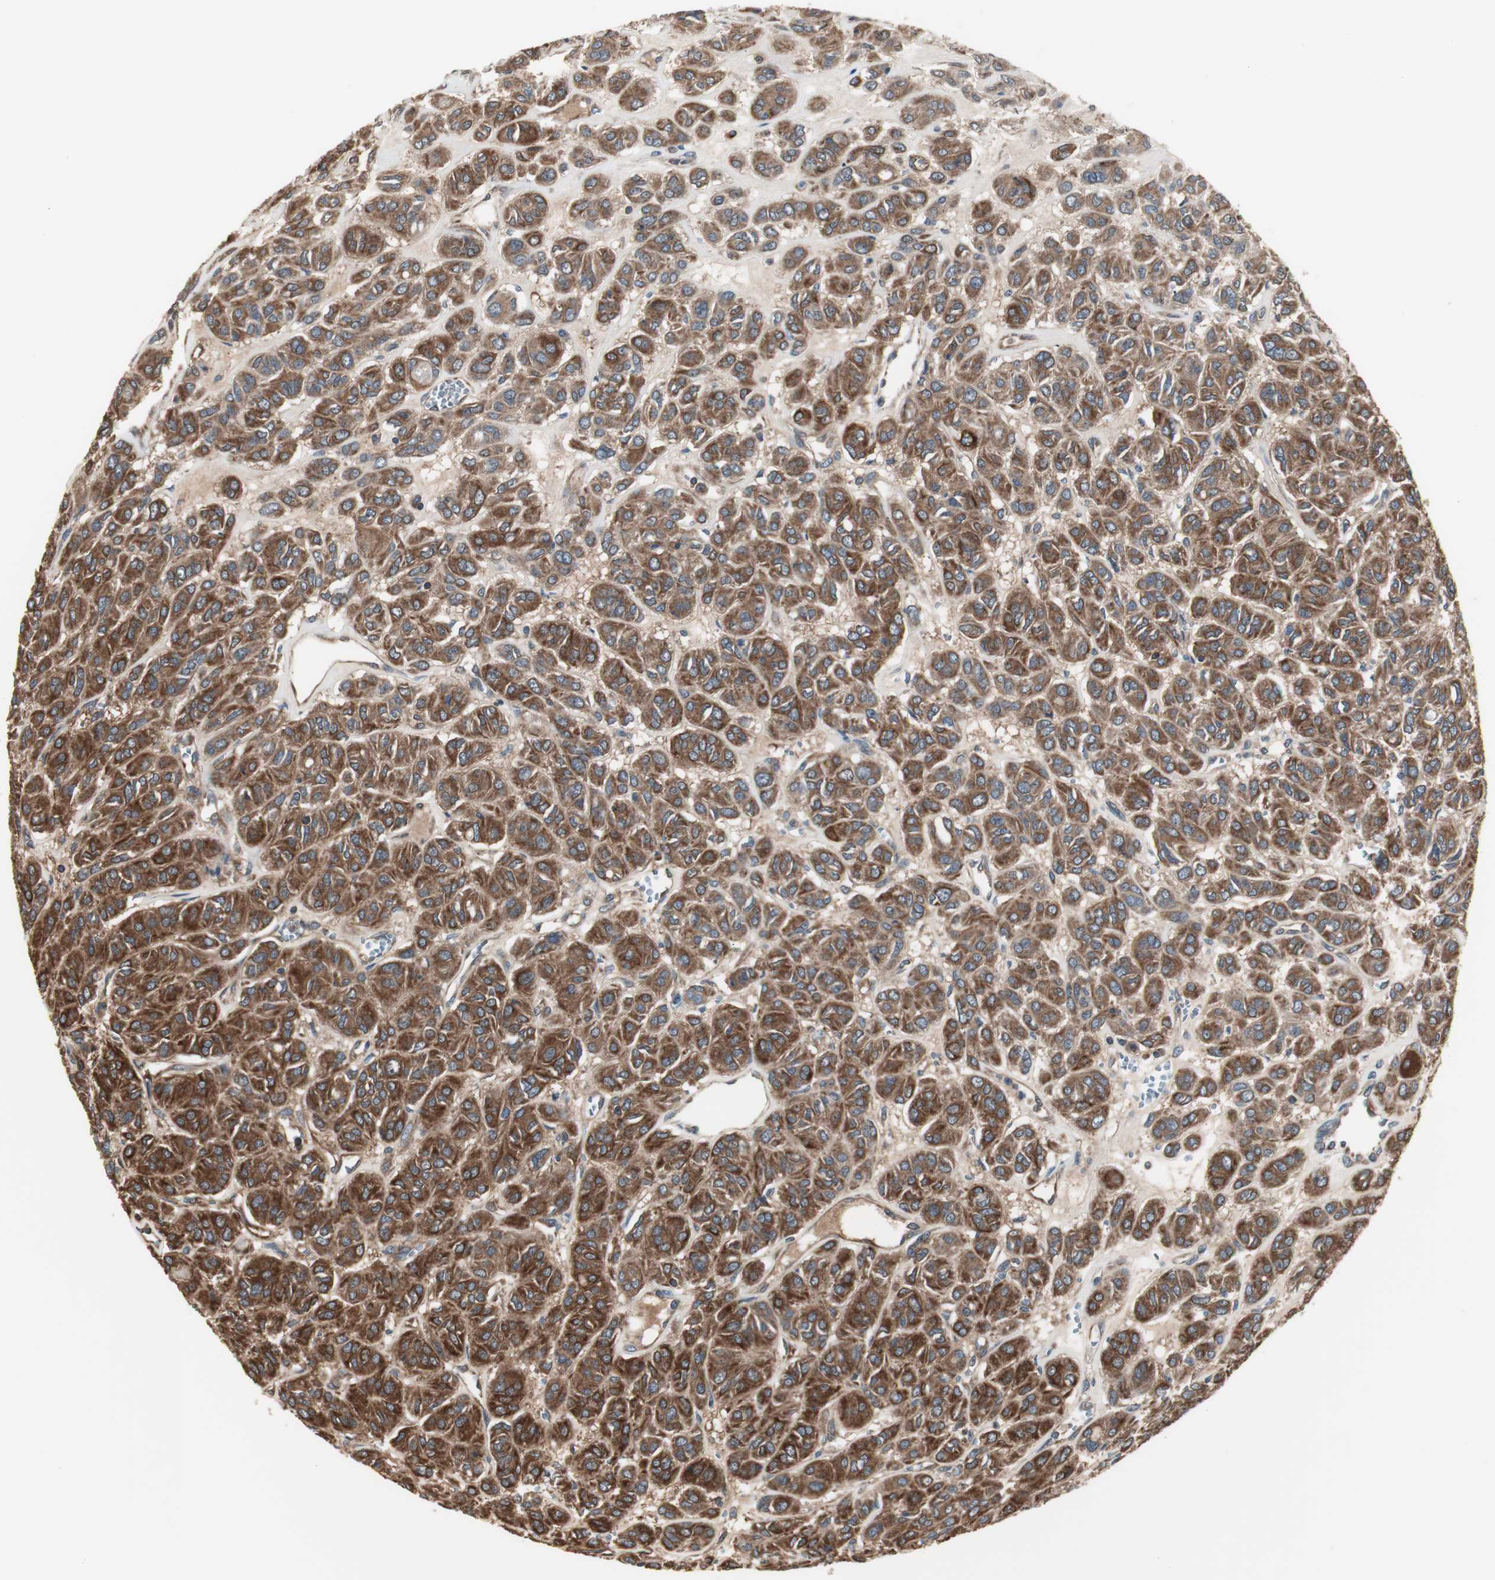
{"staining": {"intensity": "strong", "quantity": ">75%", "location": "cytoplasmic/membranous"}, "tissue": "thyroid cancer", "cell_type": "Tumor cells", "image_type": "cancer", "snomed": [{"axis": "morphology", "description": "Follicular adenoma carcinoma, NOS"}, {"axis": "topography", "description": "Thyroid gland"}], "caption": "Immunohistochemistry photomicrograph of neoplastic tissue: human thyroid cancer (follicular adenoma carcinoma) stained using immunohistochemistry (IHC) reveals high levels of strong protein expression localized specifically in the cytoplasmic/membranous of tumor cells, appearing as a cytoplasmic/membranous brown color.", "gene": "CAPNS1", "patient": {"sex": "female", "age": 71}}